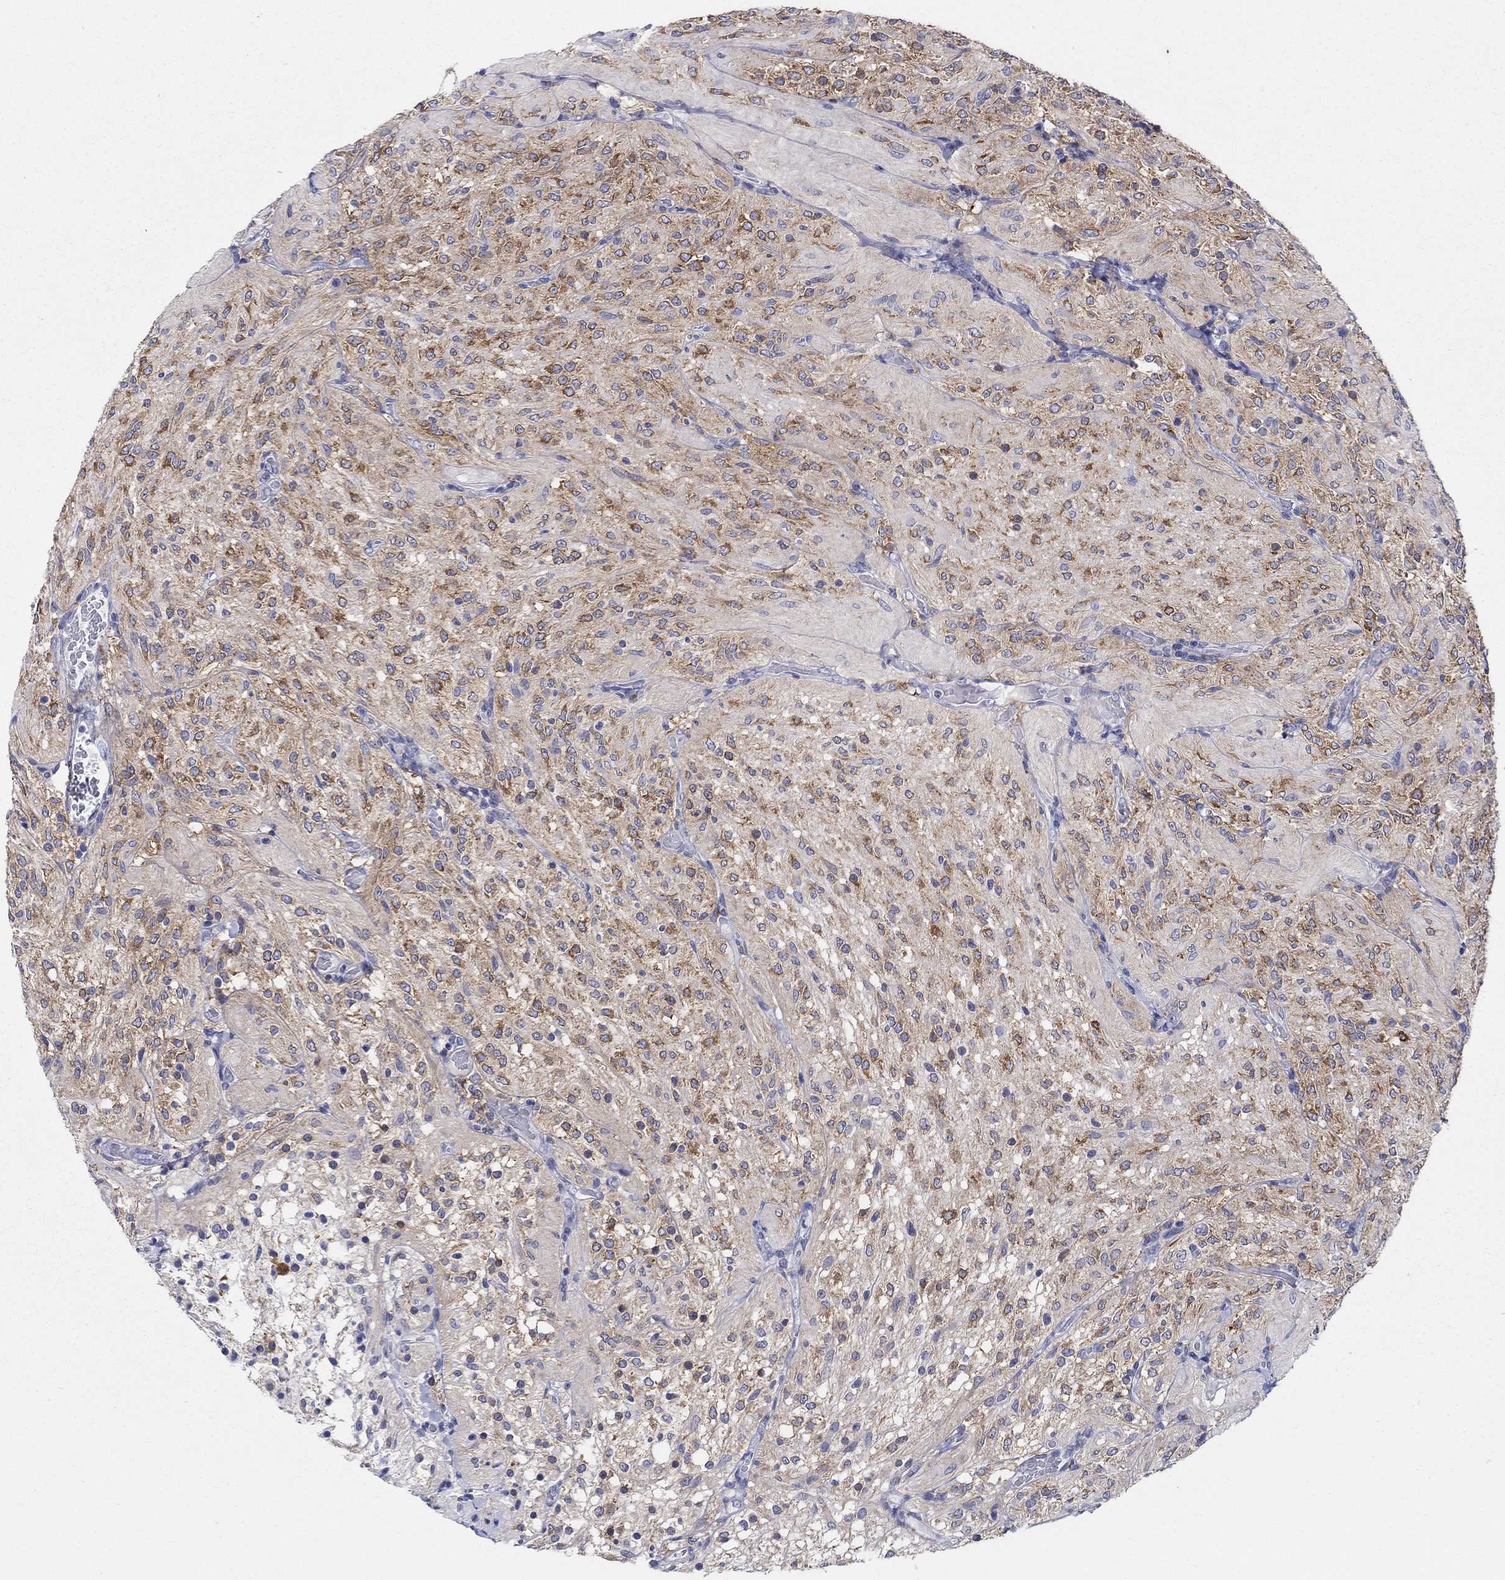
{"staining": {"intensity": "moderate", "quantity": ">75%", "location": "cytoplasmic/membranous"}, "tissue": "glioma", "cell_type": "Tumor cells", "image_type": "cancer", "snomed": [{"axis": "morphology", "description": "Glioma, malignant, Low grade"}, {"axis": "topography", "description": "Brain"}], "caption": "Protein expression analysis of human low-grade glioma (malignant) reveals moderate cytoplasmic/membranous expression in about >75% of tumor cells. The protein of interest is shown in brown color, while the nuclei are stained blue.", "gene": "RAP1GAP", "patient": {"sex": "male", "age": 3}}